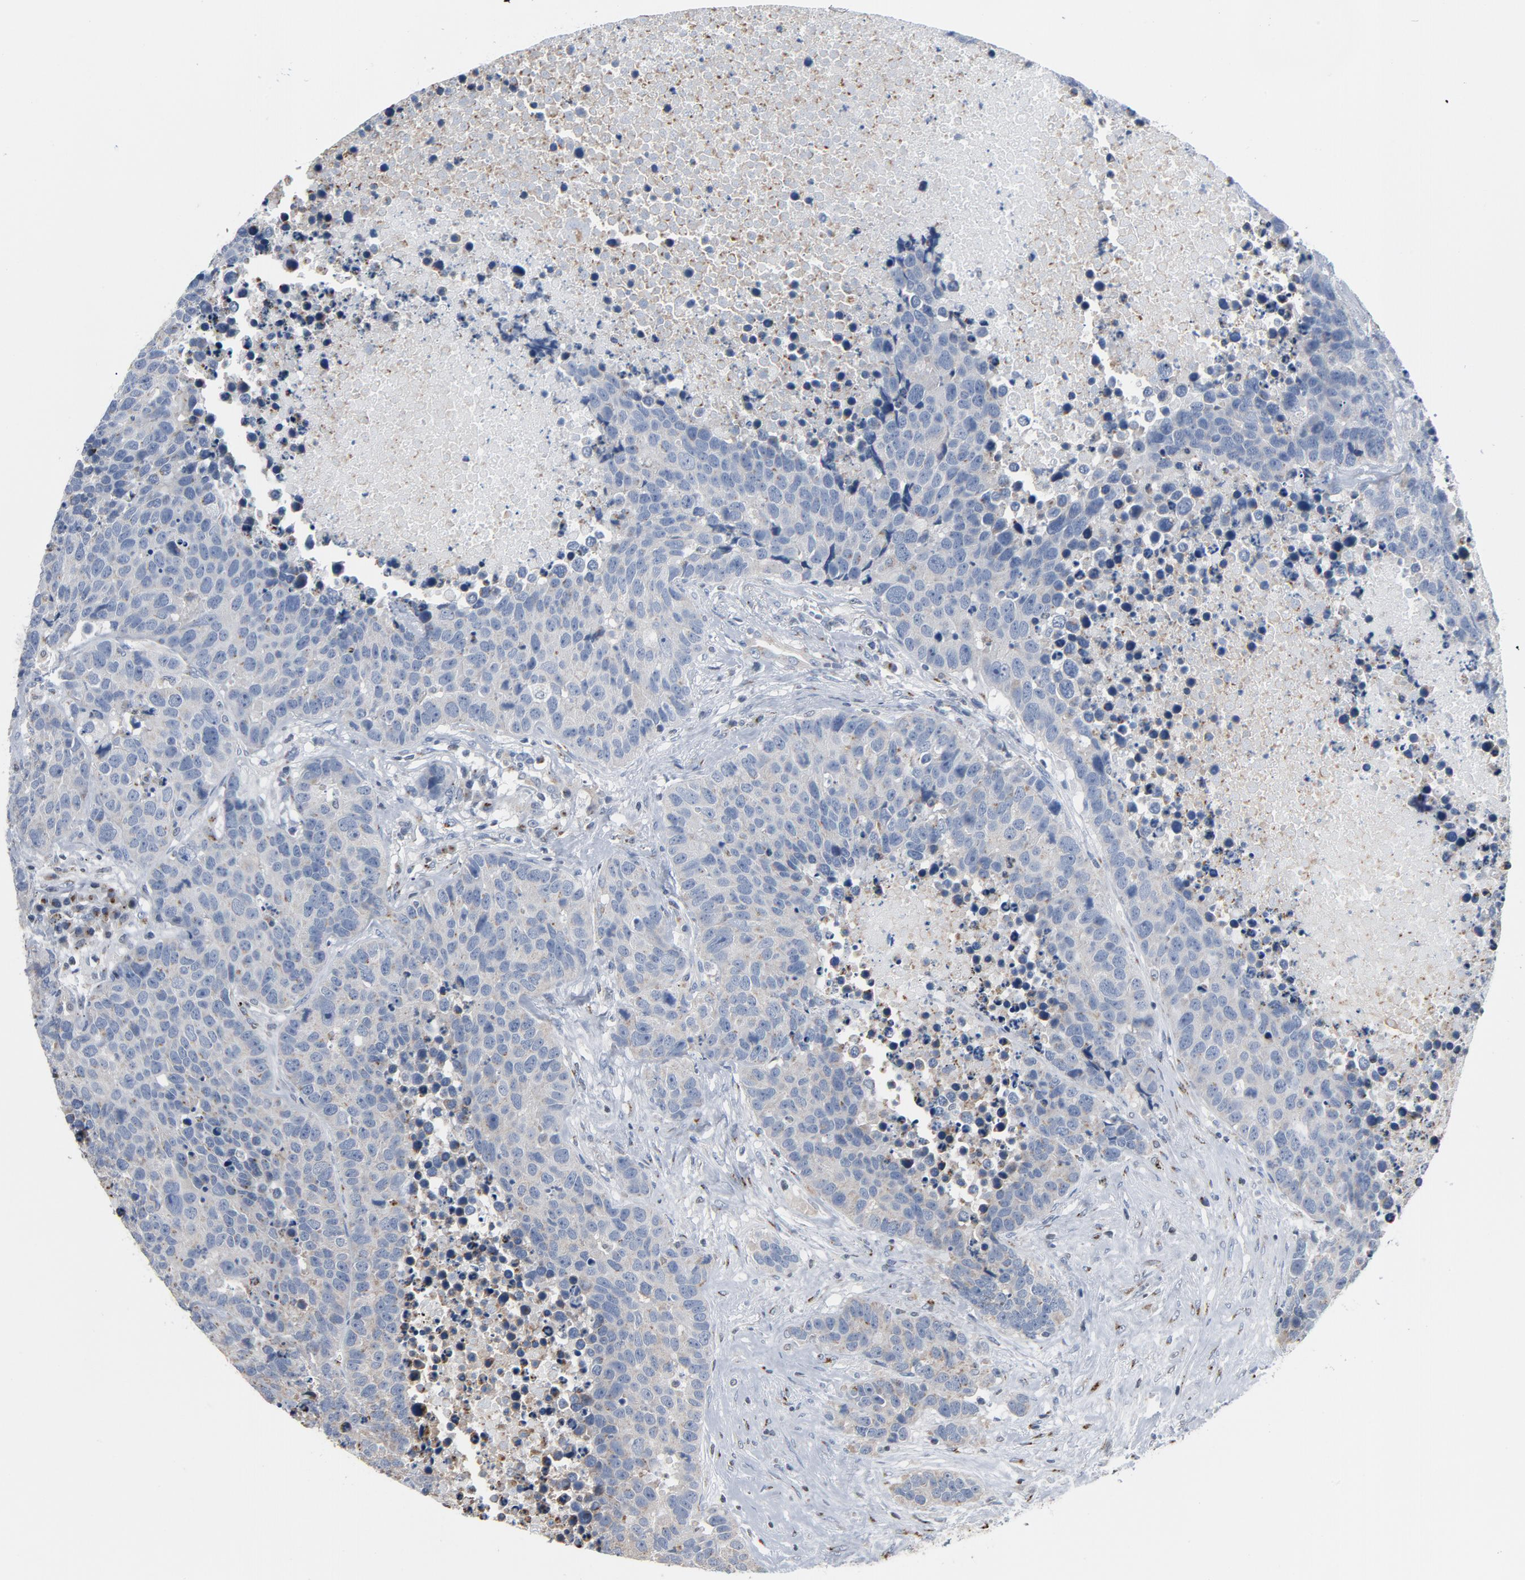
{"staining": {"intensity": "weak", "quantity": "<25%", "location": "cytoplasmic/membranous"}, "tissue": "carcinoid", "cell_type": "Tumor cells", "image_type": "cancer", "snomed": [{"axis": "morphology", "description": "Carcinoid, malignant, NOS"}, {"axis": "topography", "description": "Lung"}], "caption": "This is an IHC image of carcinoid (malignant). There is no staining in tumor cells.", "gene": "YIPF6", "patient": {"sex": "male", "age": 60}}